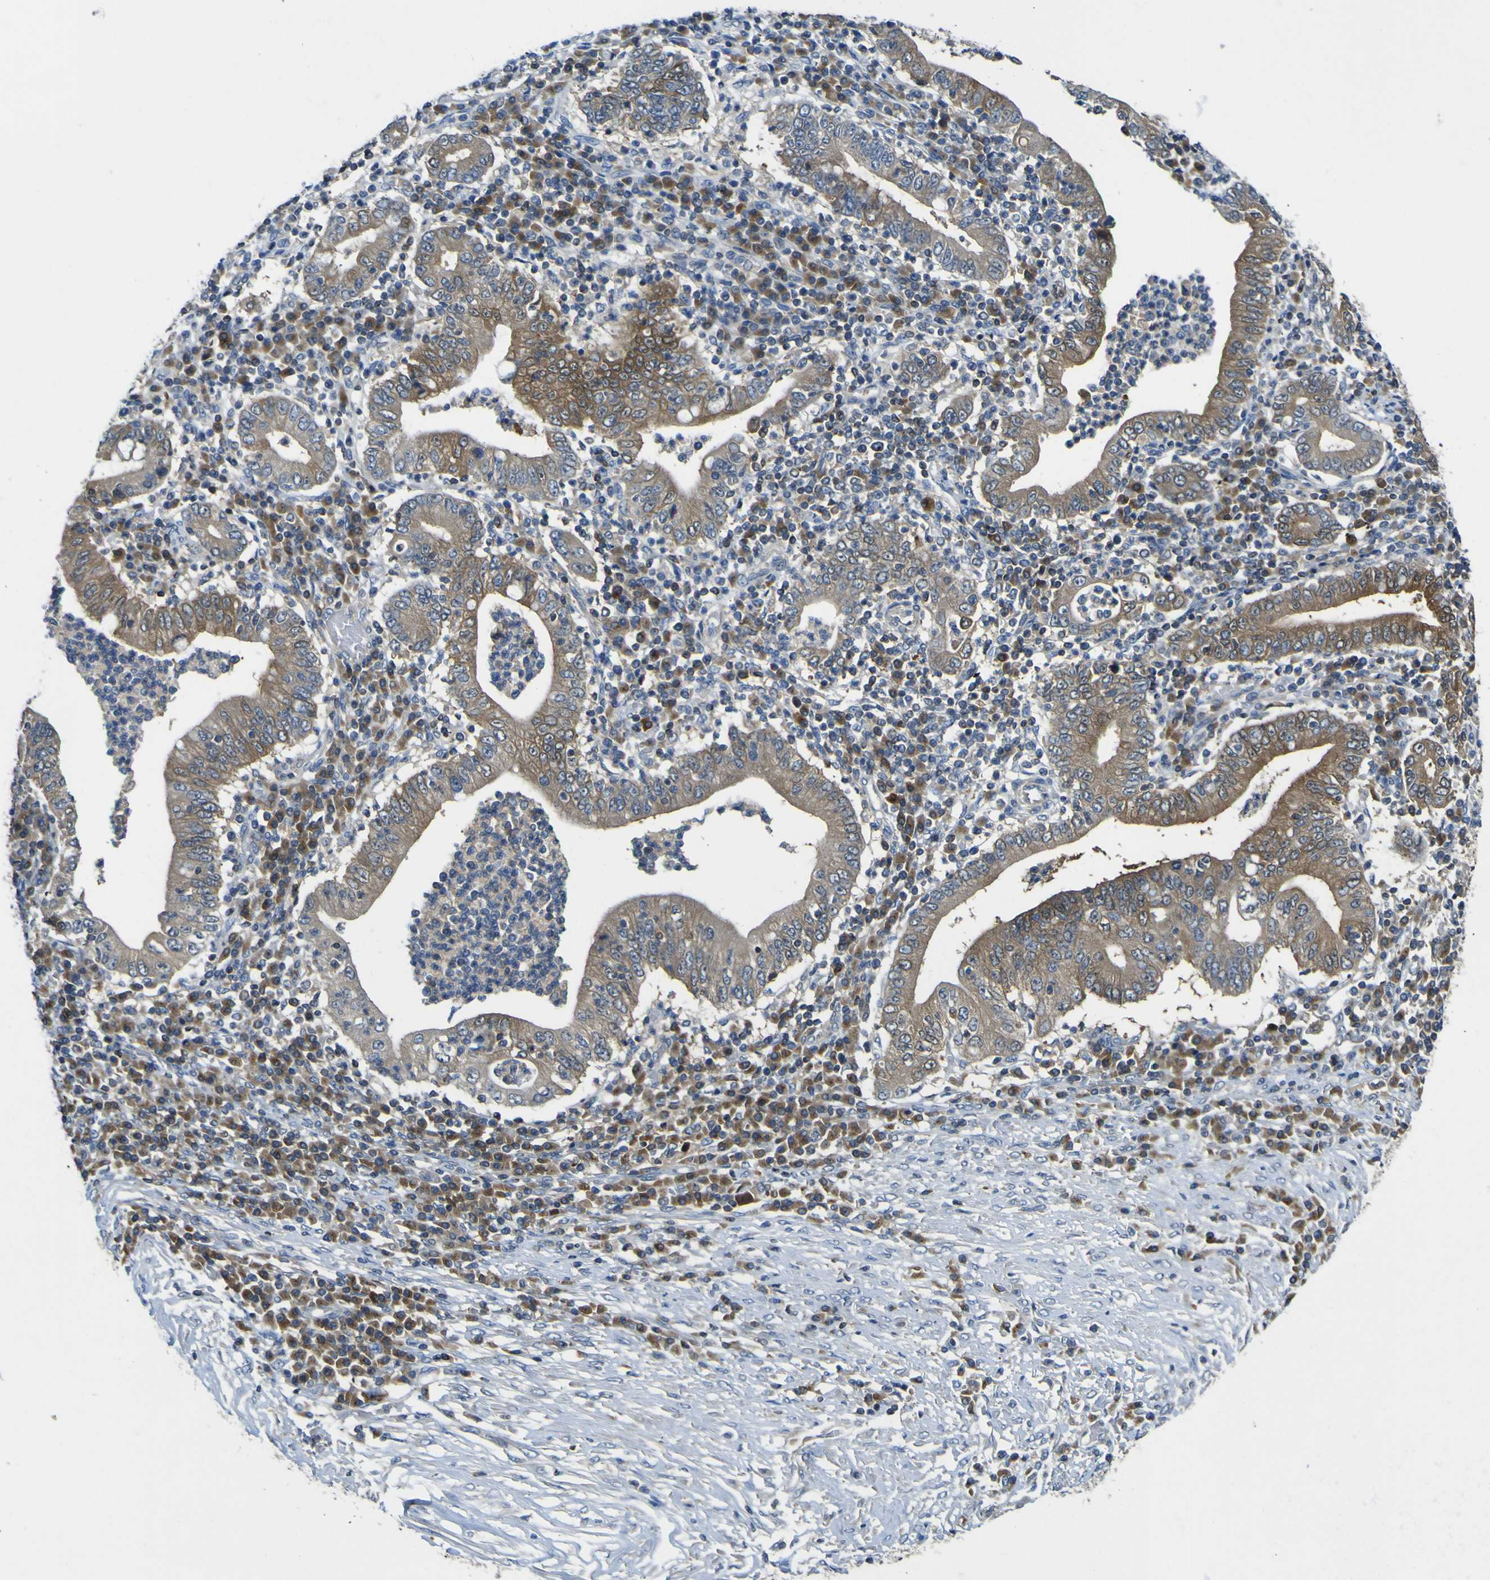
{"staining": {"intensity": "moderate", "quantity": ">75%", "location": "cytoplasmic/membranous"}, "tissue": "stomach cancer", "cell_type": "Tumor cells", "image_type": "cancer", "snomed": [{"axis": "morphology", "description": "Normal tissue, NOS"}, {"axis": "morphology", "description": "Adenocarcinoma, NOS"}, {"axis": "topography", "description": "Esophagus"}, {"axis": "topography", "description": "Stomach, upper"}, {"axis": "topography", "description": "Peripheral nerve tissue"}], "caption": "Human stomach cancer (adenocarcinoma) stained with a brown dye demonstrates moderate cytoplasmic/membranous positive positivity in about >75% of tumor cells.", "gene": "EML2", "patient": {"sex": "male", "age": 62}}